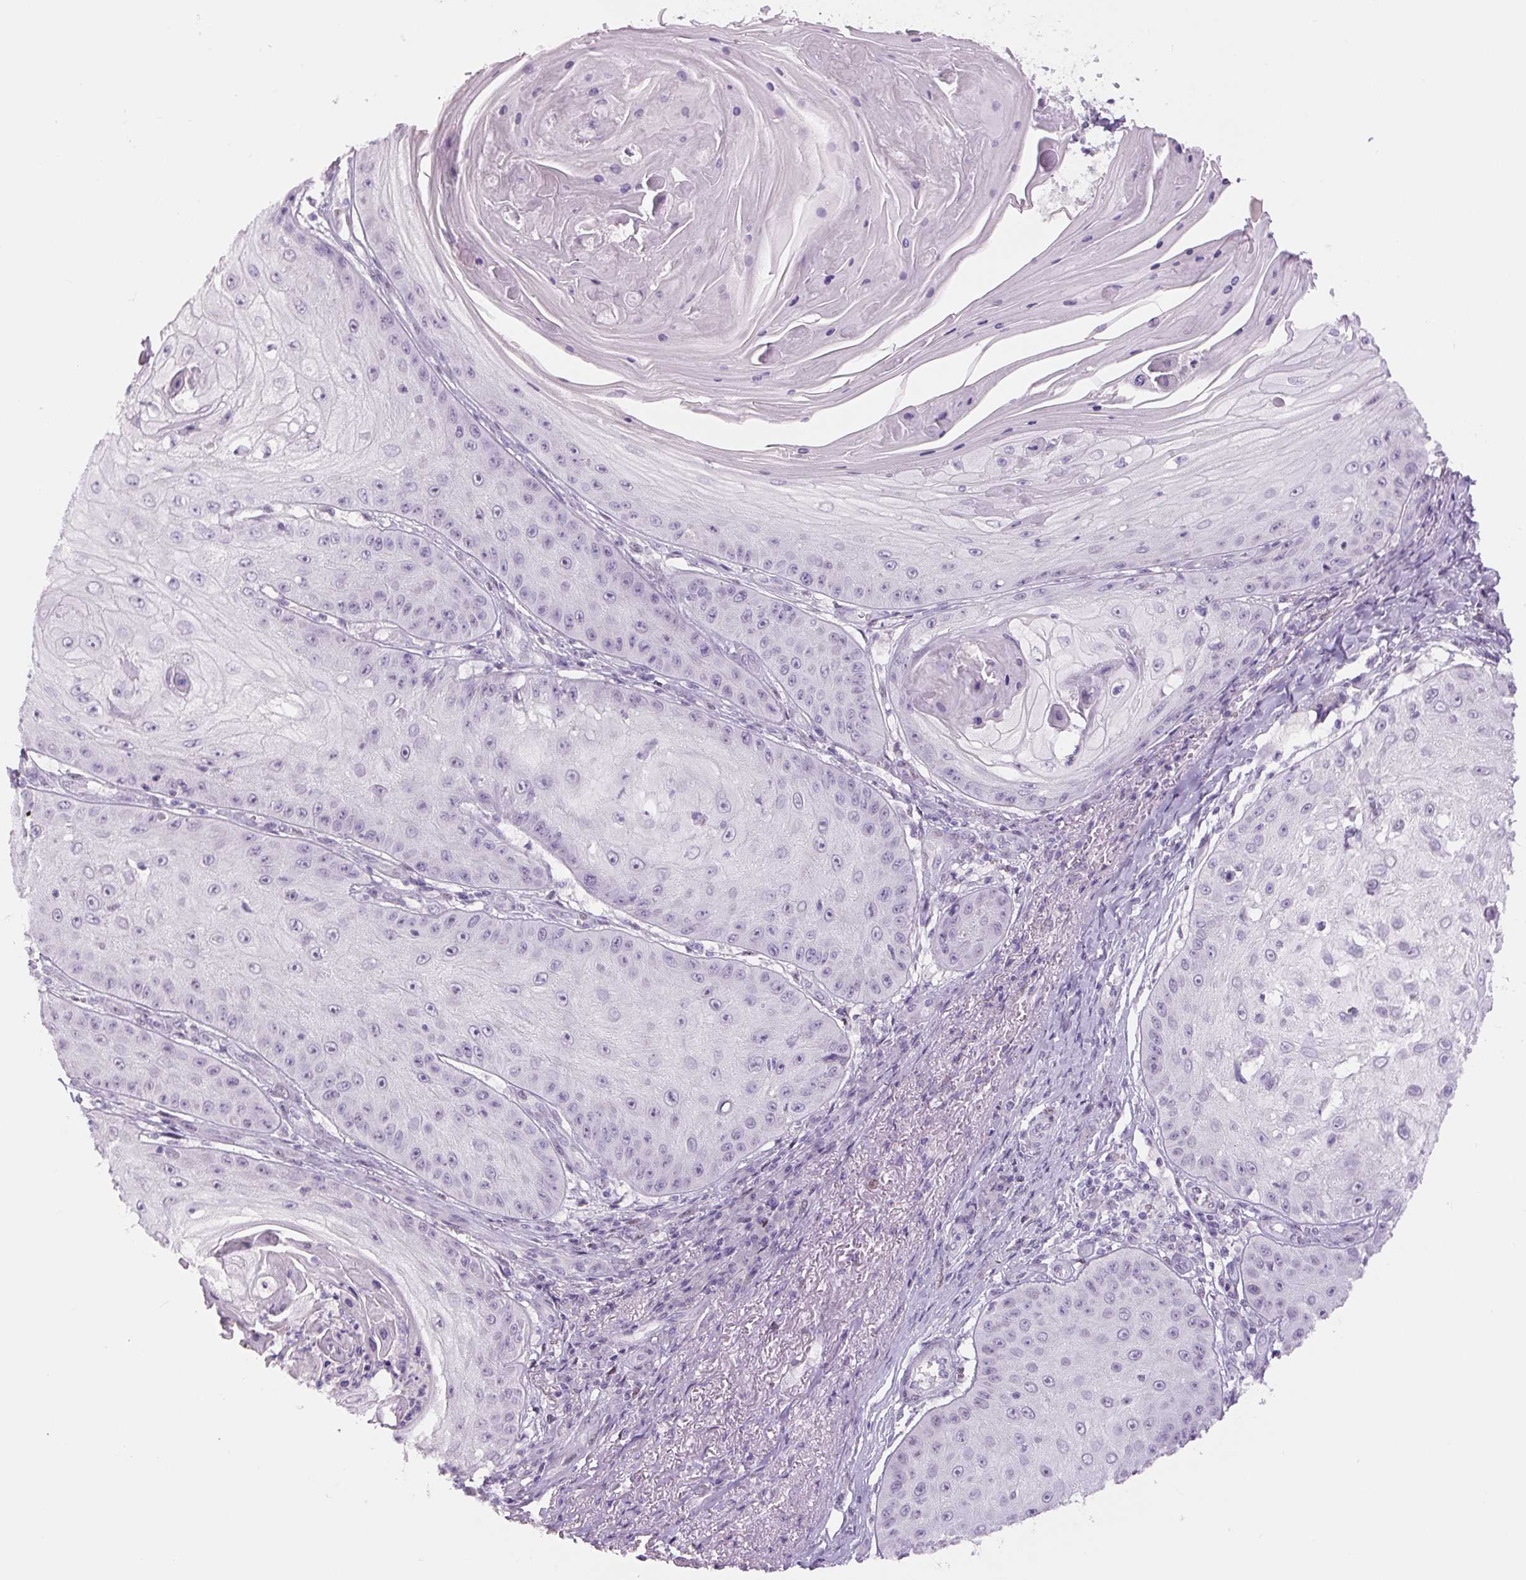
{"staining": {"intensity": "negative", "quantity": "none", "location": "none"}, "tissue": "skin cancer", "cell_type": "Tumor cells", "image_type": "cancer", "snomed": [{"axis": "morphology", "description": "Squamous cell carcinoma, NOS"}, {"axis": "topography", "description": "Skin"}], "caption": "Tumor cells show no significant protein expression in squamous cell carcinoma (skin). (DAB (3,3'-diaminobenzidine) immunohistochemistry (IHC) visualized using brightfield microscopy, high magnification).", "gene": "SIX1", "patient": {"sex": "male", "age": 70}}